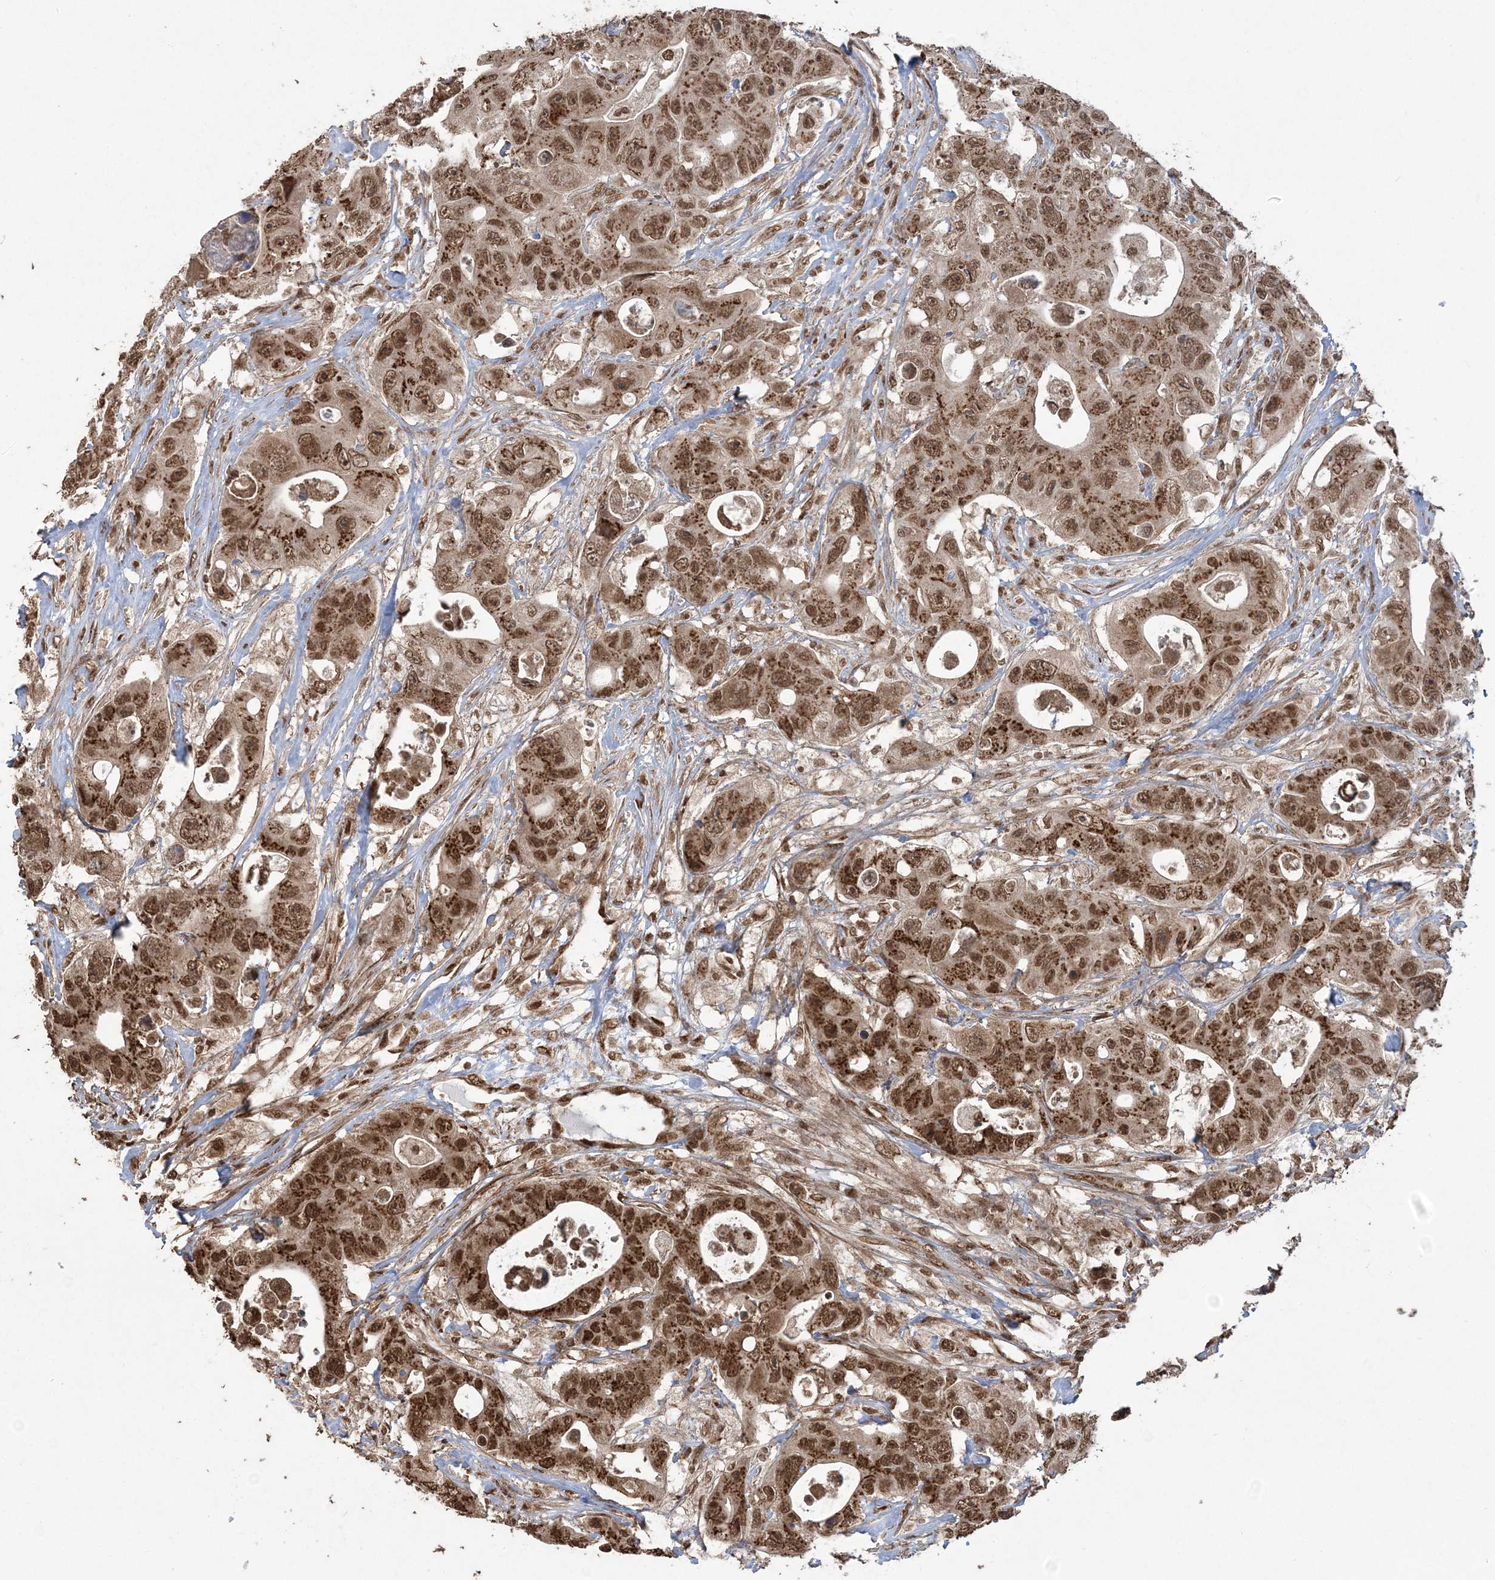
{"staining": {"intensity": "strong", "quantity": ">75%", "location": "nuclear"}, "tissue": "colorectal cancer", "cell_type": "Tumor cells", "image_type": "cancer", "snomed": [{"axis": "morphology", "description": "Adenocarcinoma, NOS"}, {"axis": "topography", "description": "Colon"}], "caption": "Strong nuclear protein positivity is appreciated in approximately >75% of tumor cells in colorectal cancer. The protein of interest is shown in brown color, while the nuclei are stained blue.", "gene": "ZNF839", "patient": {"sex": "female", "age": 46}}